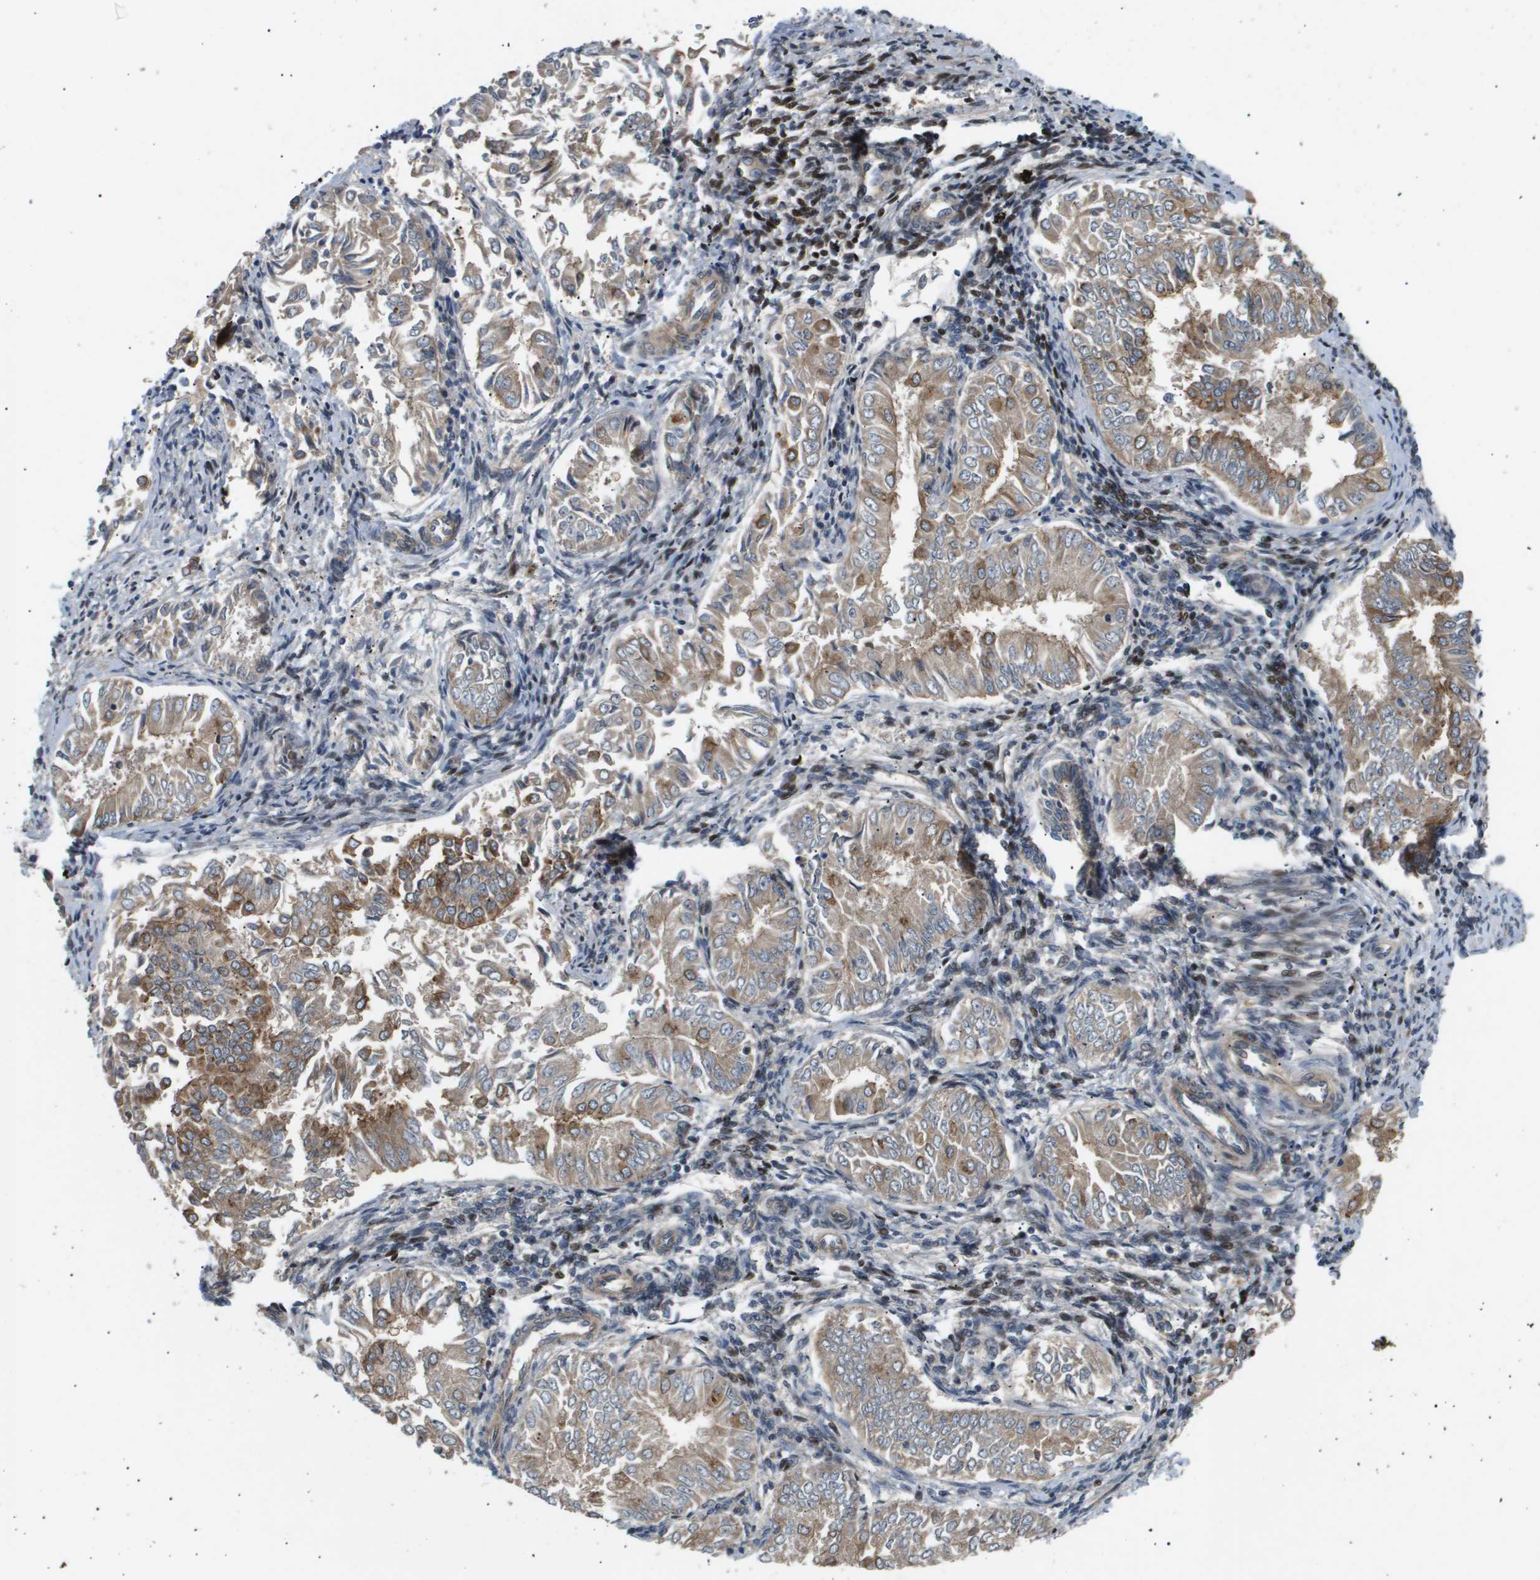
{"staining": {"intensity": "moderate", "quantity": ">75%", "location": "cytoplasmic/membranous"}, "tissue": "endometrial cancer", "cell_type": "Tumor cells", "image_type": "cancer", "snomed": [{"axis": "morphology", "description": "Adenocarcinoma, NOS"}, {"axis": "topography", "description": "Endometrium"}], "caption": "Protein expression analysis of human adenocarcinoma (endometrial) reveals moderate cytoplasmic/membranous staining in about >75% of tumor cells. The staining was performed using DAB to visualize the protein expression in brown, while the nuclei were stained in blue with hematoxylin (Magnification: 20x).", "gene": "LYSMD3", "patient": {"sex": "female", "age": 53}}